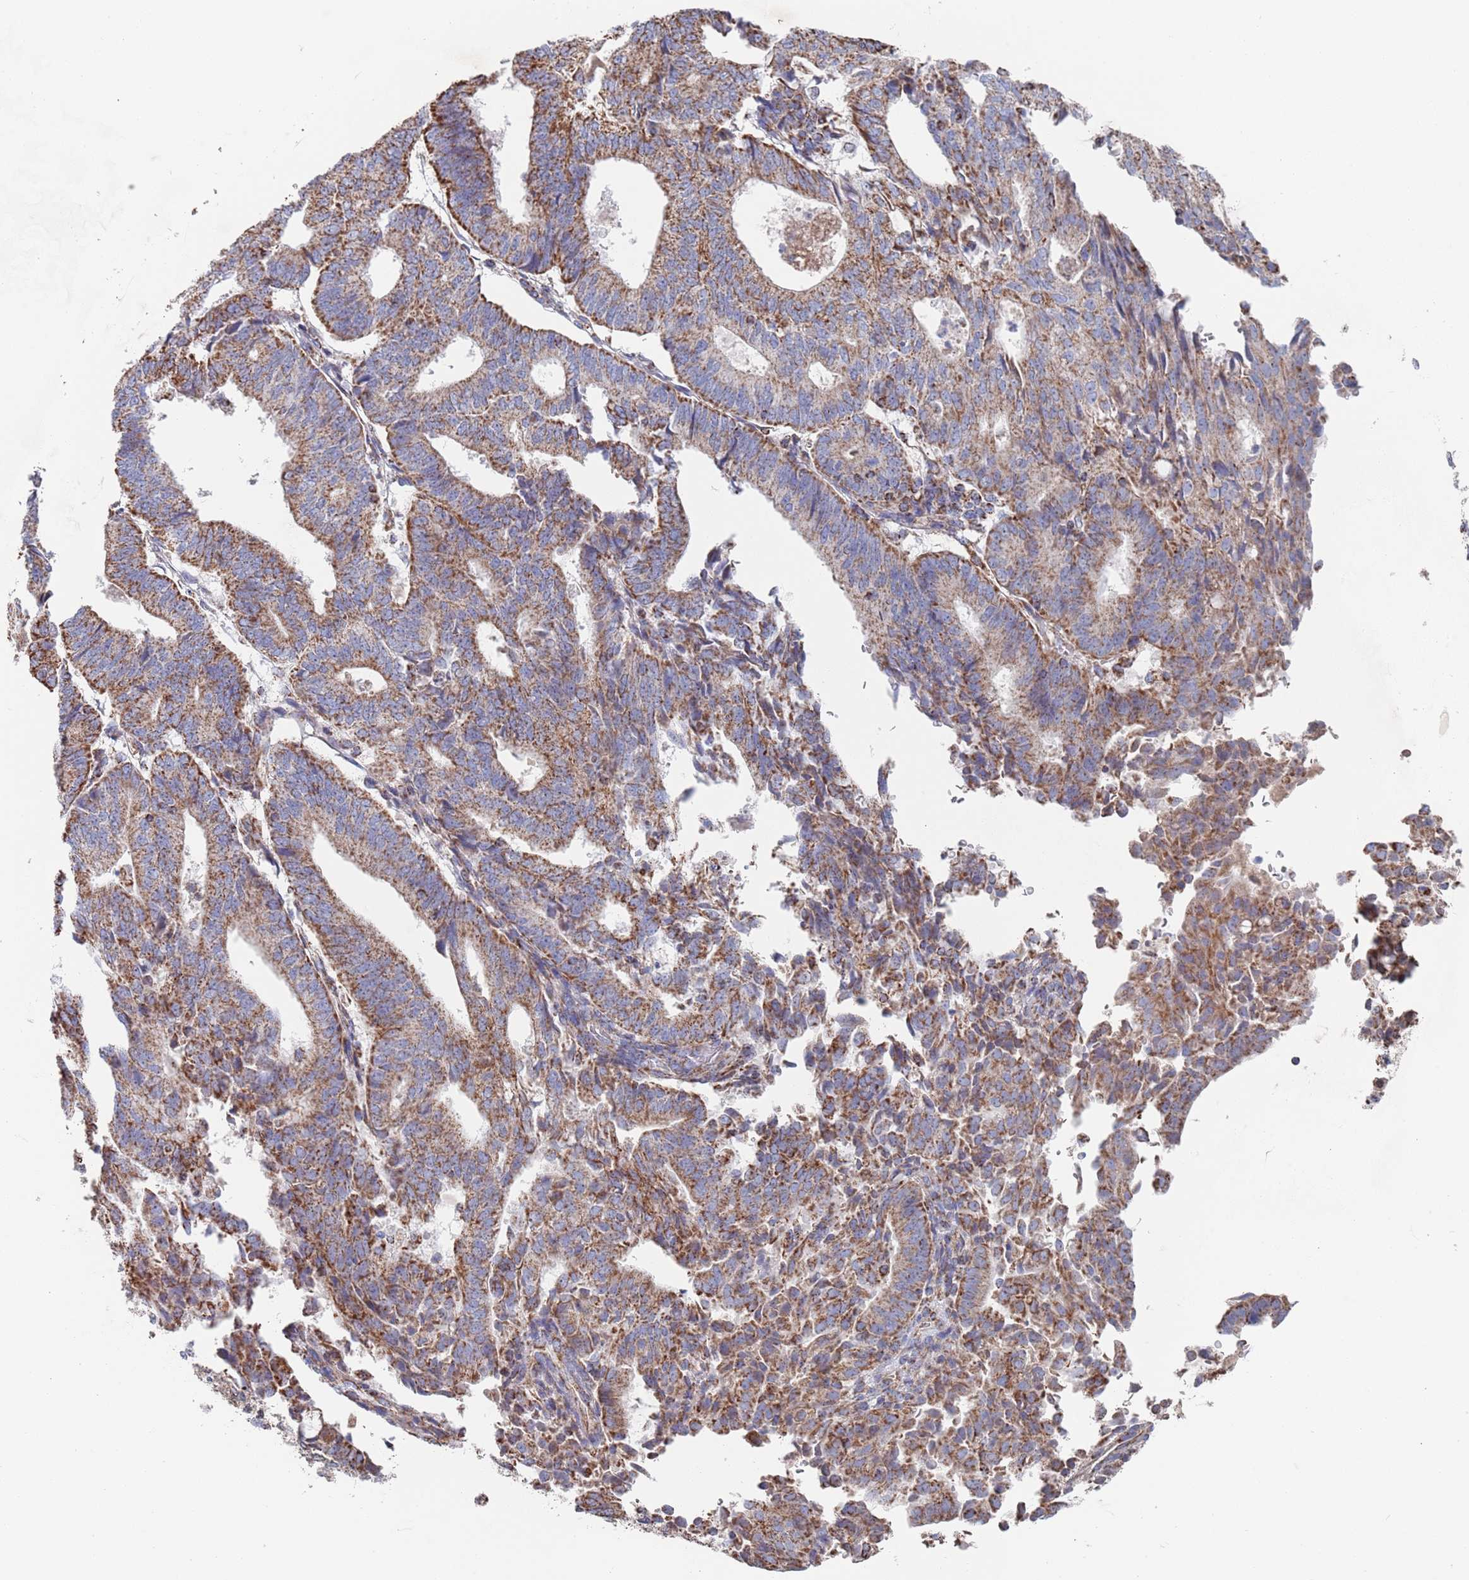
{"staining": {"intensity": "moderate", "quantity": ">75%", "location": "cytoplasmic/membranous"}, "tissue": "endometrial cancer", "cell_type": "Tumor cells", "image_type": "cancer", "snomed": [{"axis": "morphology", "description": "Adenocarcinoma, NOS"}, {"axis": "topography", "description": "Endometrium"}], "caption": "This histopathology image exhibits adenocarcinoma (endometrial) stained with immunohistochemistry to label a protein in brown. The cytoplasmic/membranous of tumor cells show moderate positivity for the protein. Nuclei are counter-stained blue.", "gene": "PGP", "patient": {"sex": "female", "age": 70}}